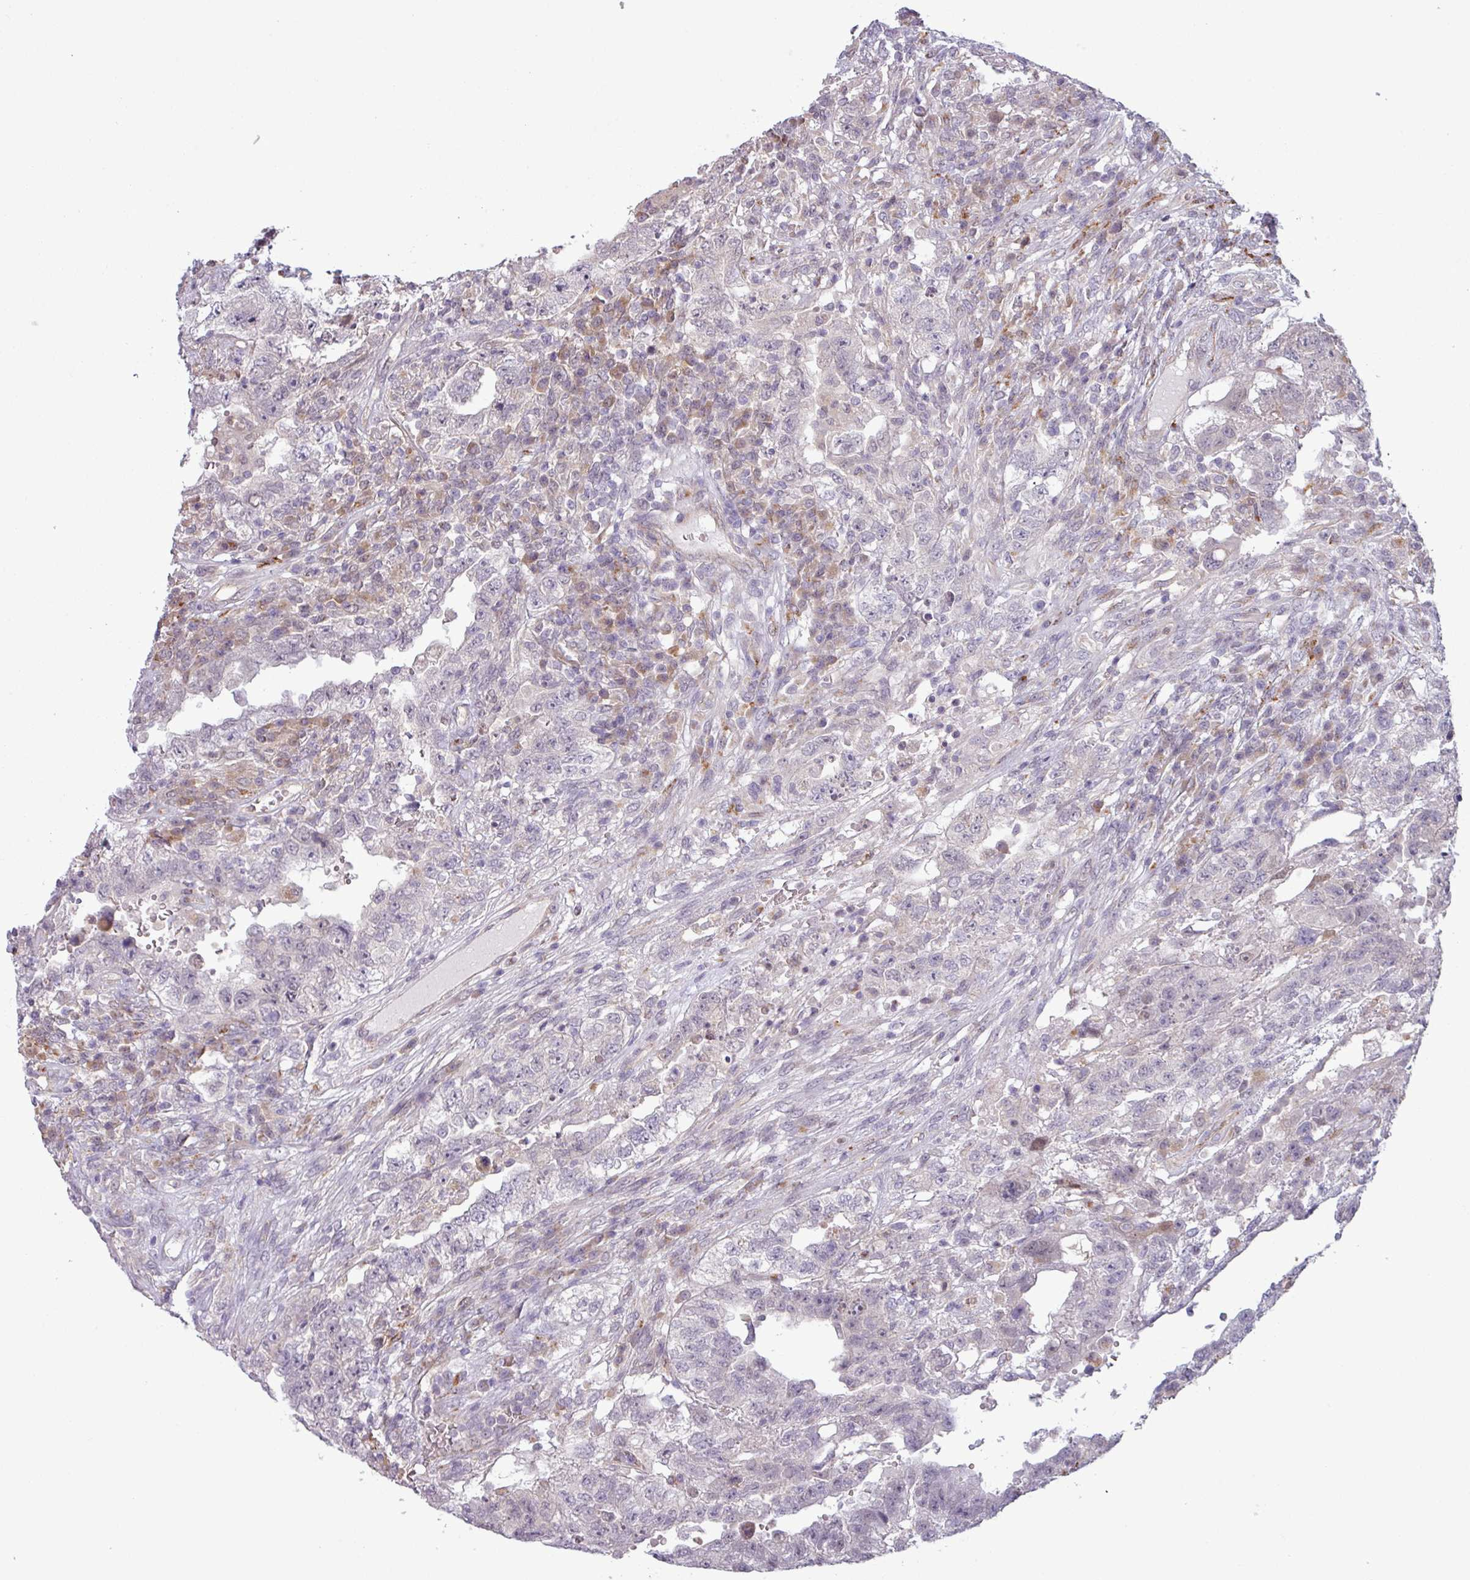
{"staining": {"intensity": "negative", "quantity": "none", "location": "none"}, "tissue": "testis cancer", "cell_type": "Tumor cells", "image_type": "cancer", "snomed": [{"axis": "morphology", "description": "Carcinoma, Embryonal, NOS"}, {"axis": "topography", "description": "Testis"}], "caption": "Testis cancer stained for a protein using immunohistochemistry demonstrates no positivity tumor cells.", "gene": "CCDC144A", "patient": {"sex": "male", "age": 26}}